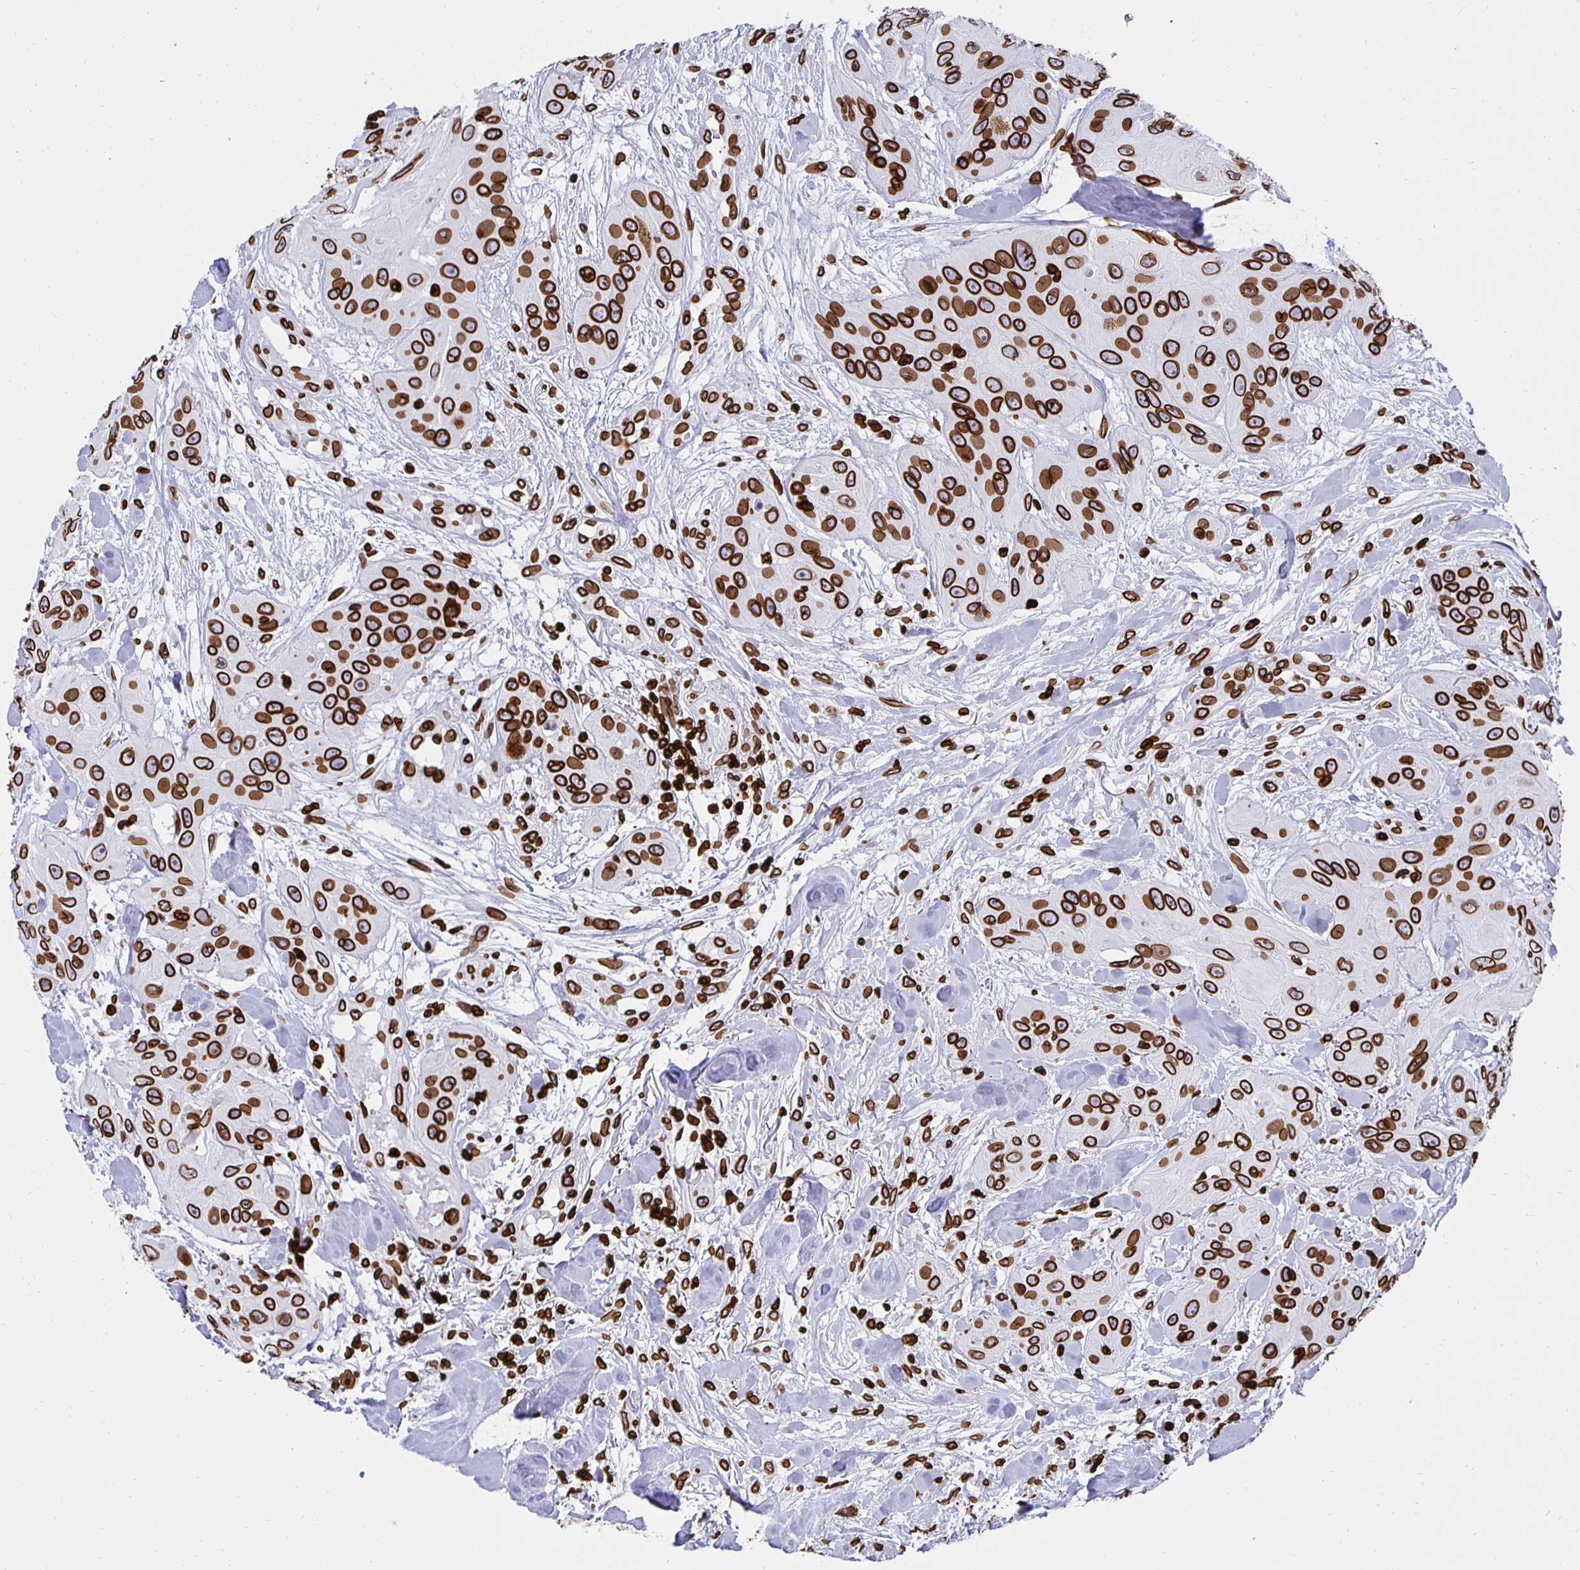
{"staining": {"intensity": "strong", "quantity": ">75%", "location": "cytoplasmic/membranous,nuclear"}, "tissue": "head and neck cancer", "cell_type": "Tumor cells", "image_type": "cancer", "snomed": [{"axis": "morphology", "description": "Squamous cell carcinoma, NOS"}, {"axis": "topography", "description": "Oral tissue"}, {"axis": "topography", "description": "Head-Neck"}], "caption": "Brown immunohistochemical staining in head and neck squamous cell carcinoma exhibits strong cytoplasmic/membranous and nuclear expression in about >75% of tumor cells.", "gene": "LMNB1", "patient": {"sex": "male", "age": 77}}